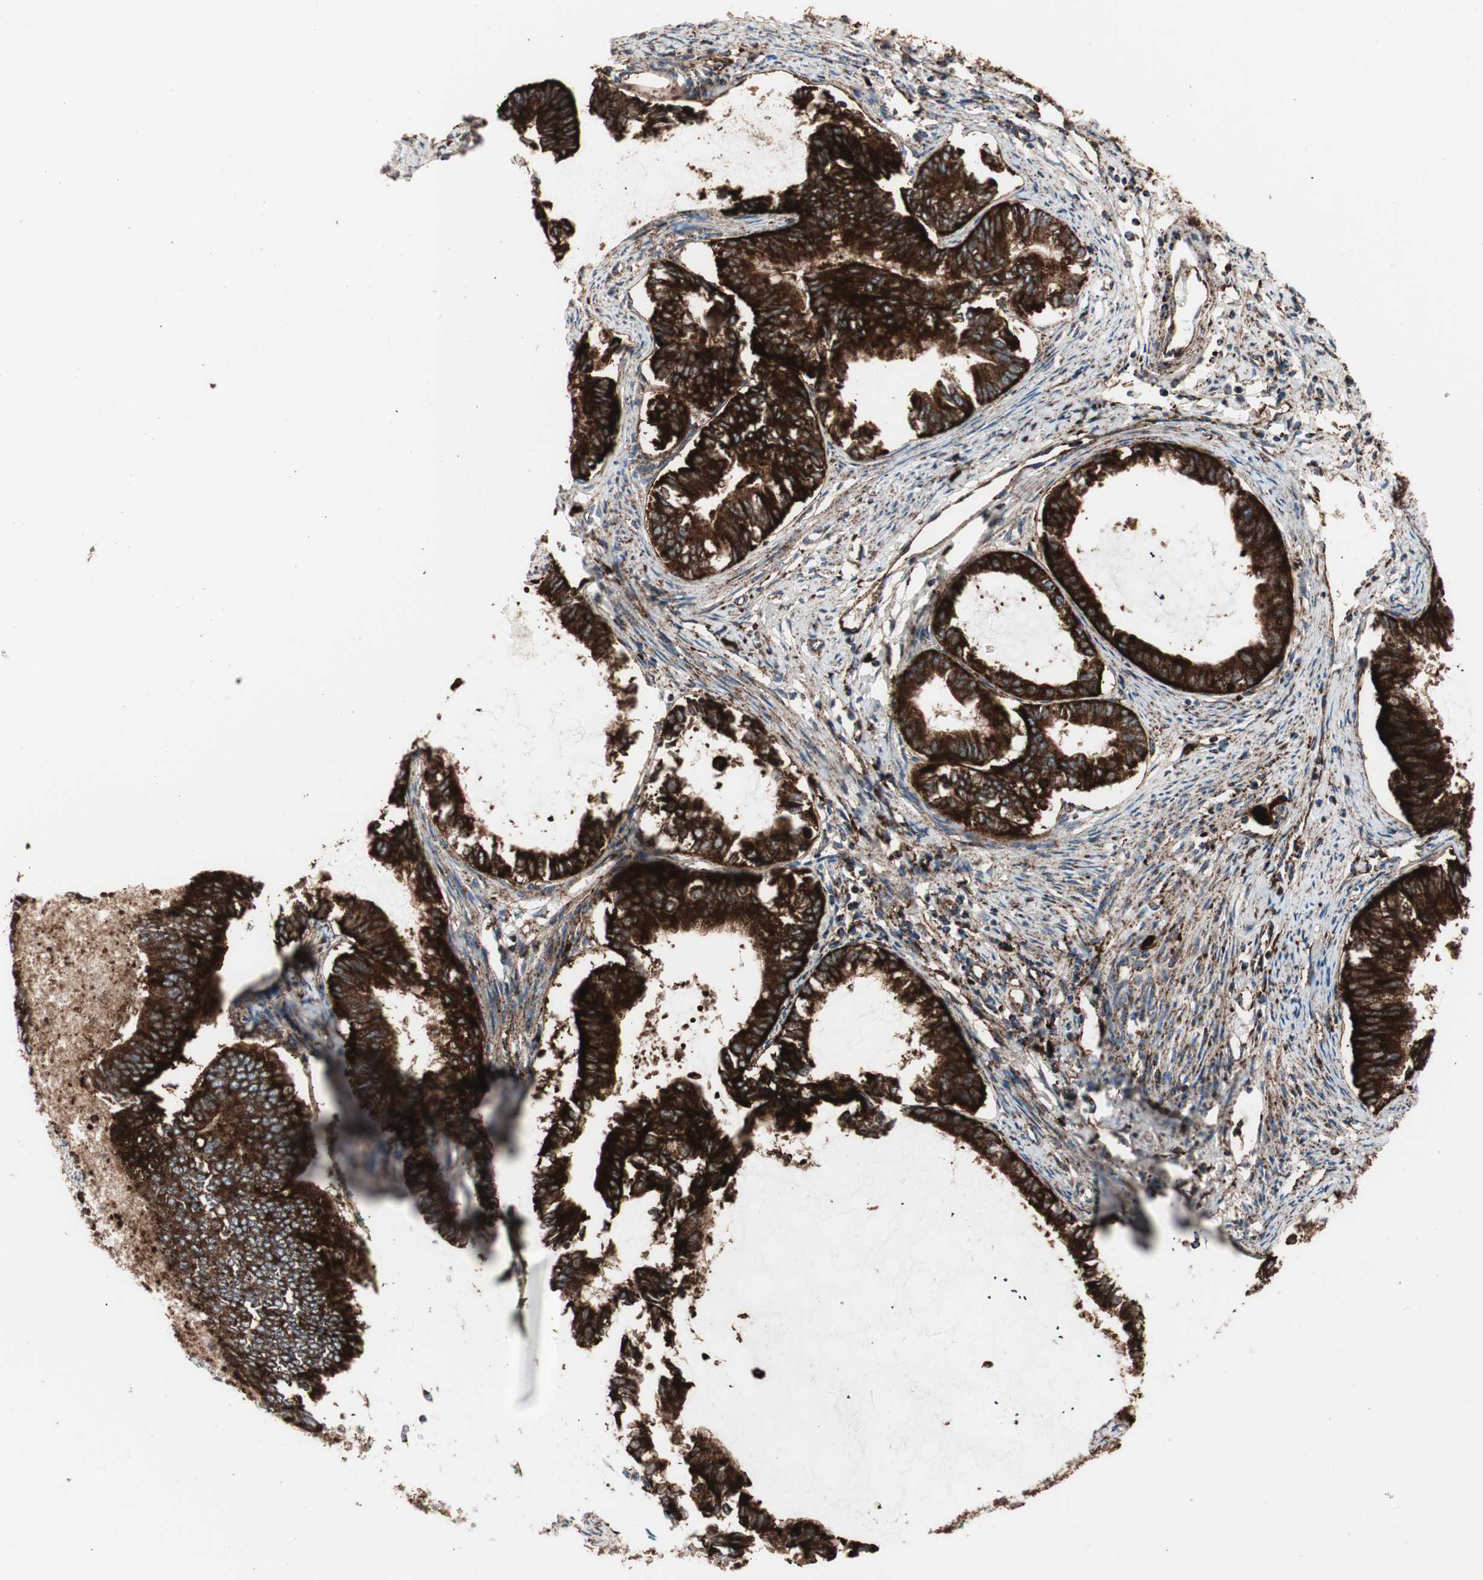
{"staining": {"intensity": "strong", "quantity": ">75%", "location": "cytoplasmic/membranous"}, "tissue": "endometrial cancer", "cell_type": "Tumor cells", "image_type": "cancer", "snomed": [{"axis": "morphology", "description": "Adenocarcinoma, NOS"}, {"axis": "topography", "description": "Endometrium"}], "caption": "Strong cytoplasmic/membranous staining is present in approximately >75% of tumor cells in endometrial cancer. (brown staining indicates protein expression, while blue staining denotes nuclei).", "gene": "LAMP1", "patient": {"sex": "female", "age": 86}}